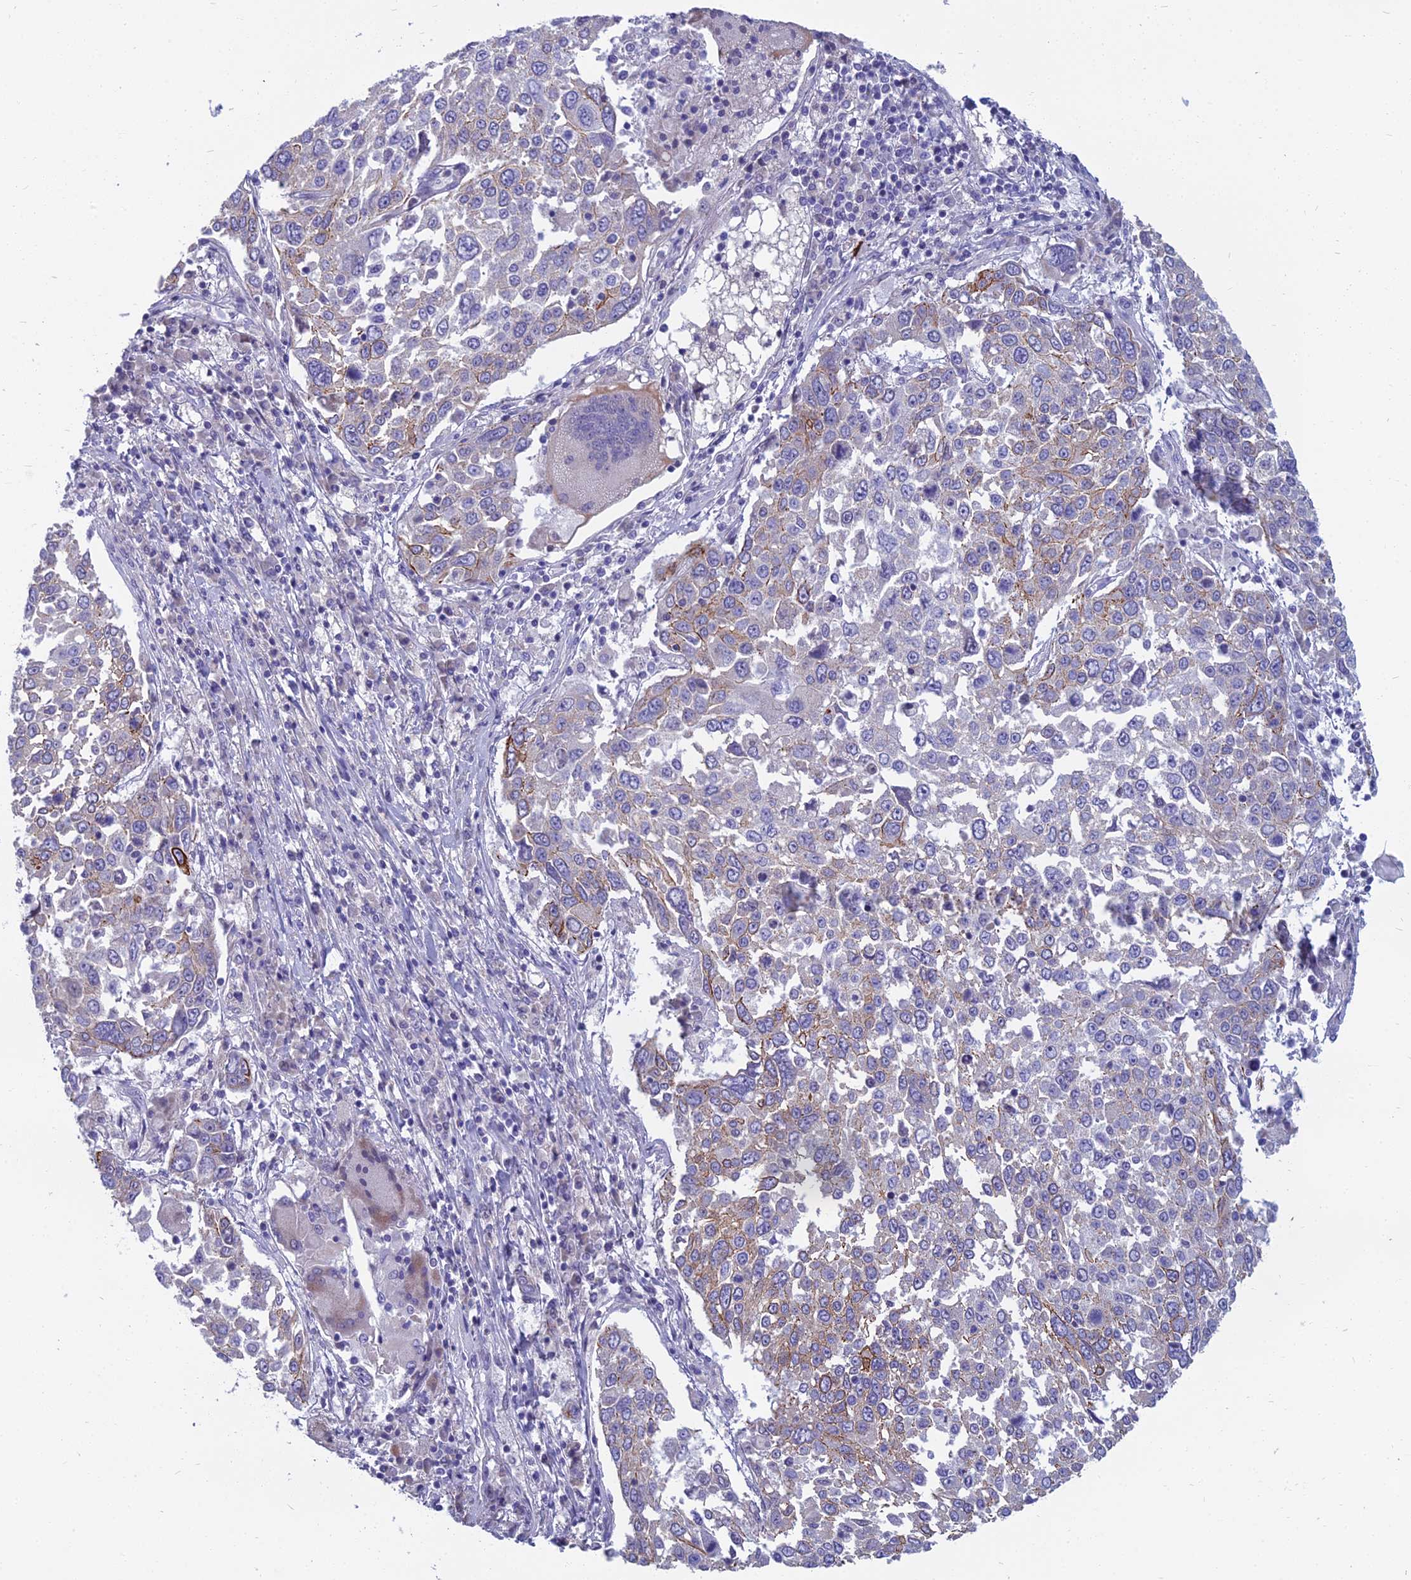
{"staining": {"intensity": "negative", "quantity": "none", "location": "none"}, "tissue": "lung cancer", "cell_type": "Tumor cells", "image_type": "cancer", "snomed": [{"axis": "morphology", "description": "Squamous cell carcinoma, NOS"}, {"axis": "topography", "description": "Lung"}], "caption": "There is no significant expression in tumor cells of squamous cell carcinoma (lung). Nuclei are stained in blue.", "gene": "SPTLC3", "patient": {"sex": "male", "age": 65}}